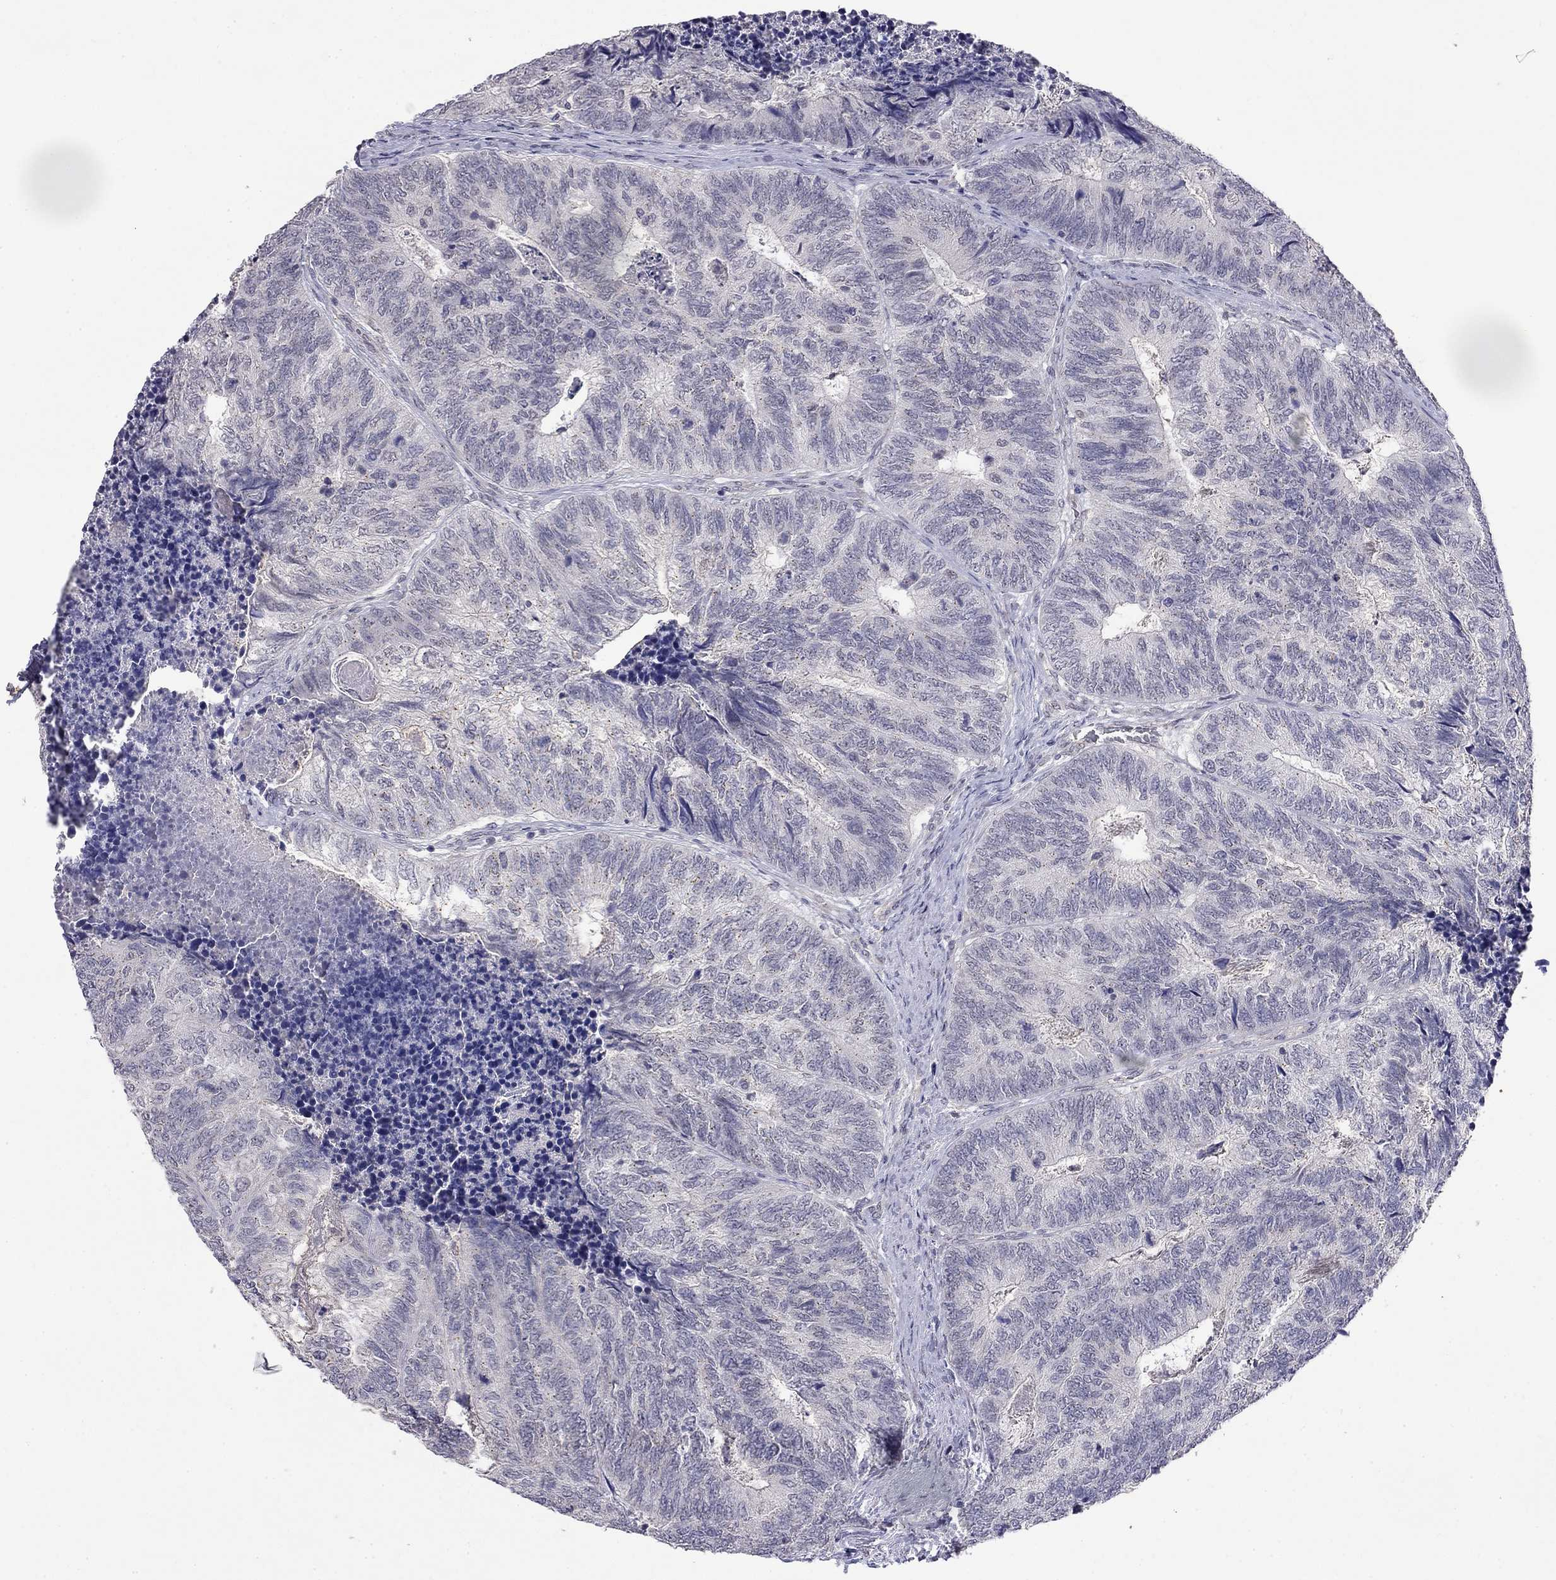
{"staining": {"intensity": "negative", "quantity": "none", "location": "none"}, "tissue": "colorectal cancer", "cell_type": "Tumor cells", "image_type": "cancer", "snomed": [{"axis": "morphology", "description": "Adenocarcinoma, NOS"}, {"axis": "topography", "description": "Colon"}], "caption": "Tumor cells show no significant staining in adenocarcinoma (colorectal).", "gene": "WNK3", "patient": {"sex": "female", "age": 67}}